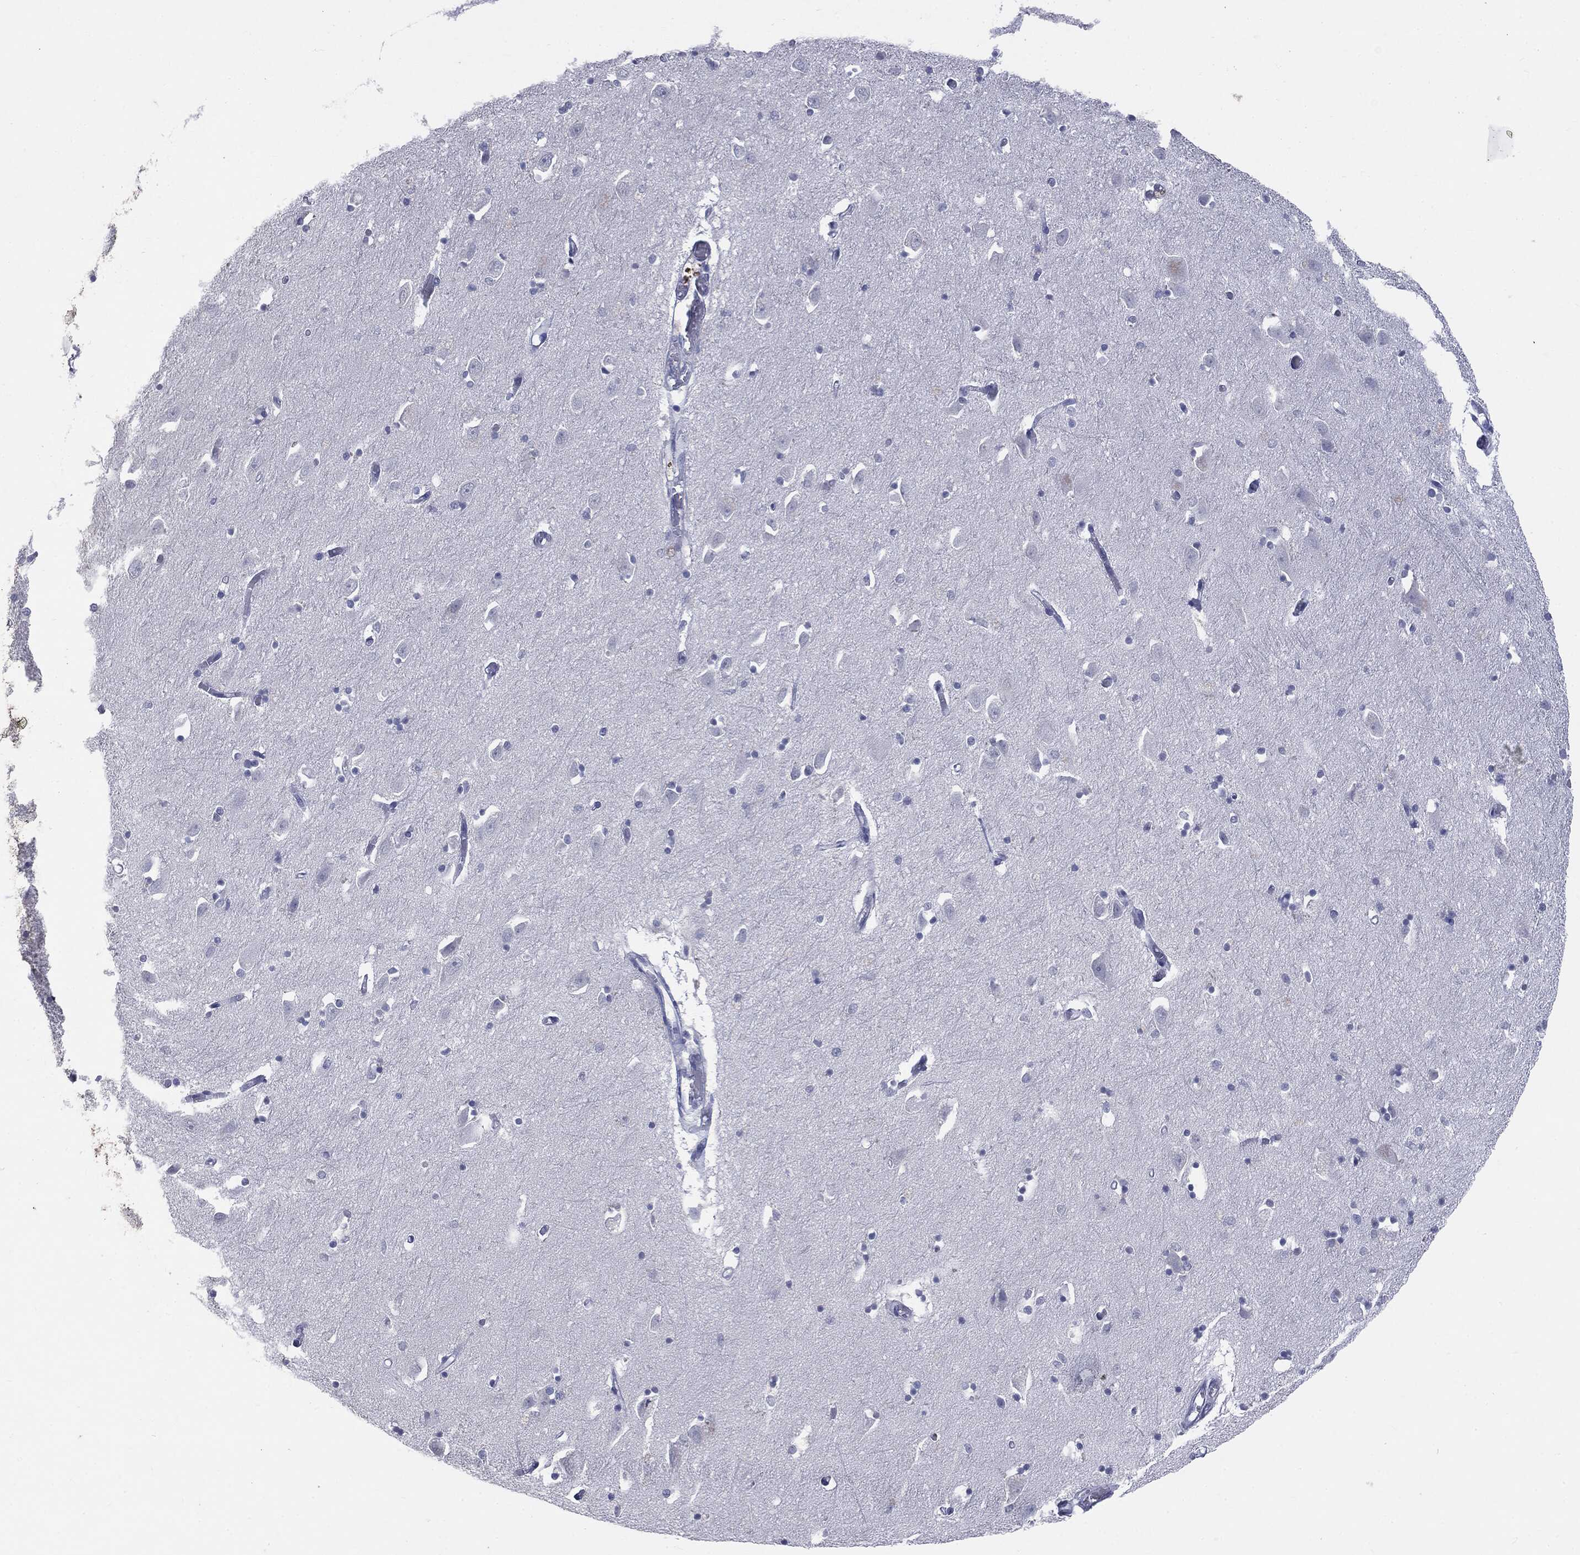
{"staining": {"intensity": "negative", "quantity": "none", "location": "none"}, "tissue": "hippocampus", "cell_type": "Glial cells", "image_type": "normal", "snomed": [{"axis": "morphology", "description": "Normal tissue, NOS"}, {"axis": "topography", "description": "Lateral ventricle wall"}, {"axis": "topography", "description": "Hippocampus"}], "caption": "High power microscopy micrograph of an immunohistochemistry micrograph of unremarkable hippocampus, revealing no significant expression in glial cells. (DAB (3,3'-diaminobenzidine) IHC with hematoxylin counter stain).", "gene": "TSHB", "patient": {"sex": "female", "age": 63}}